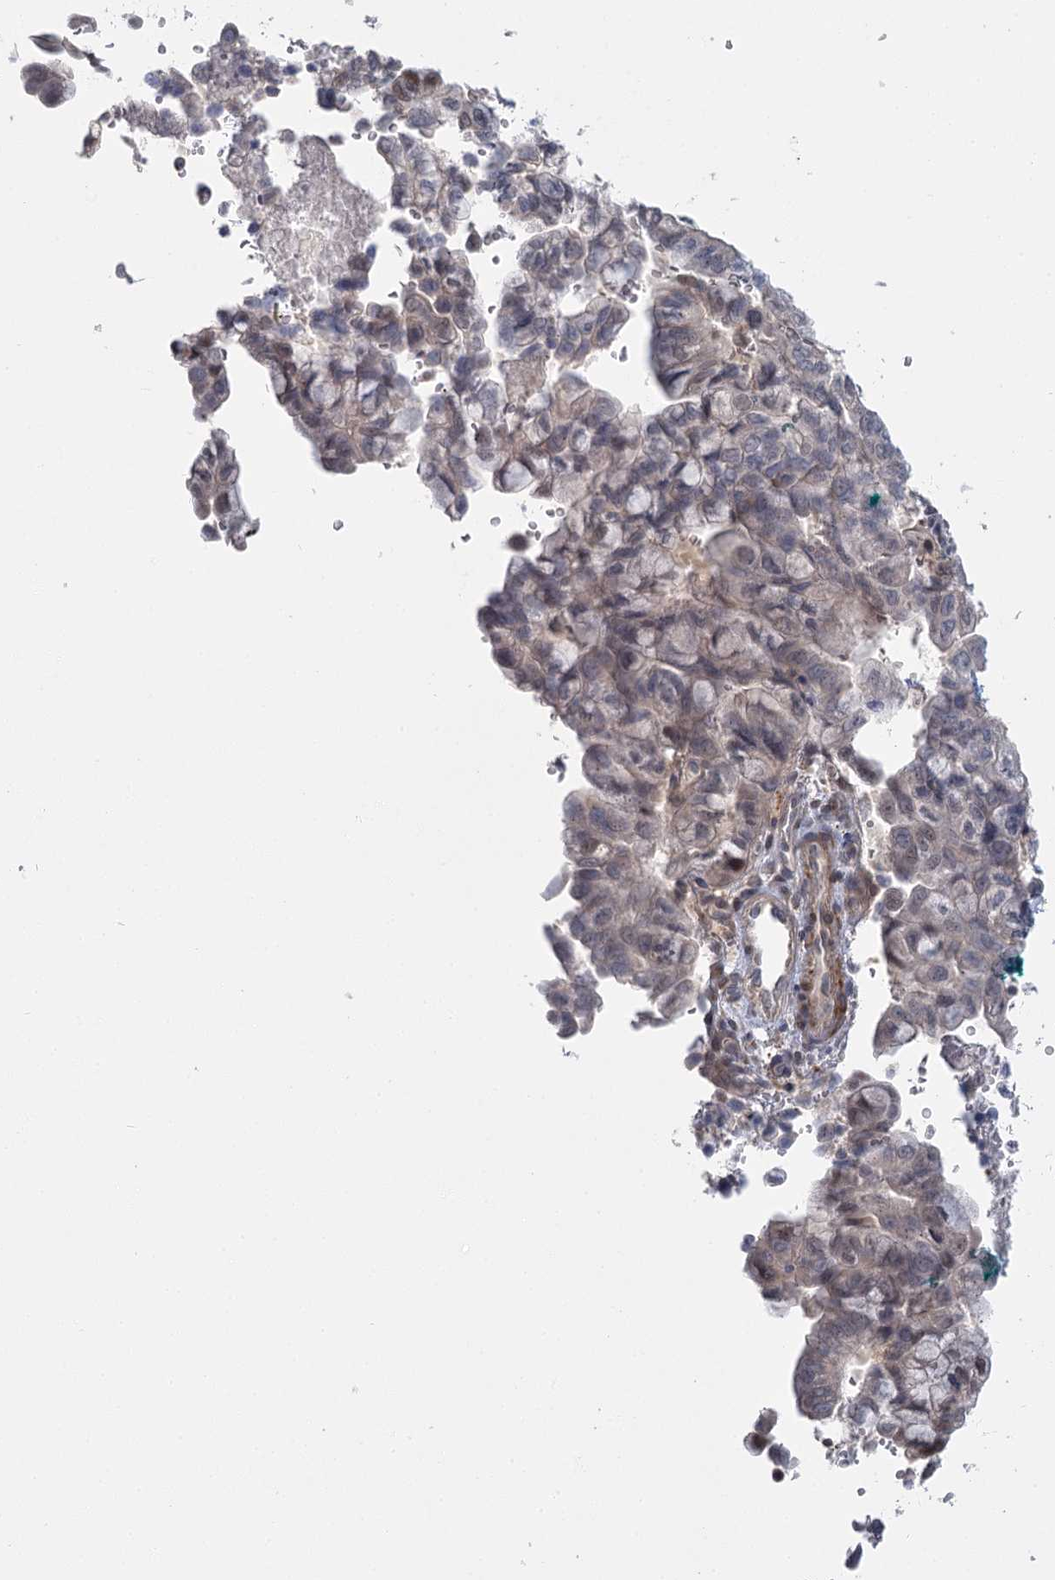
{"staining": {"intensity": "weak", "quantity": "<25%", "location": "nuclear"}, "tissue": "pancreatic cancer", "cell_type": "Tumor cells", "image_type": "cancer", "snomed": [{"axis": "morphology", "description": "Adenocarcinoma, NOS"}, {"axis": "topography", "description": "Pancreas"}], "caption": "The image demonstrates no significant positivity in tumor cells of adenocarcinoma (pancreatic).", "gene": "USP11", "patient": {"sex": "male", "age": 51}}